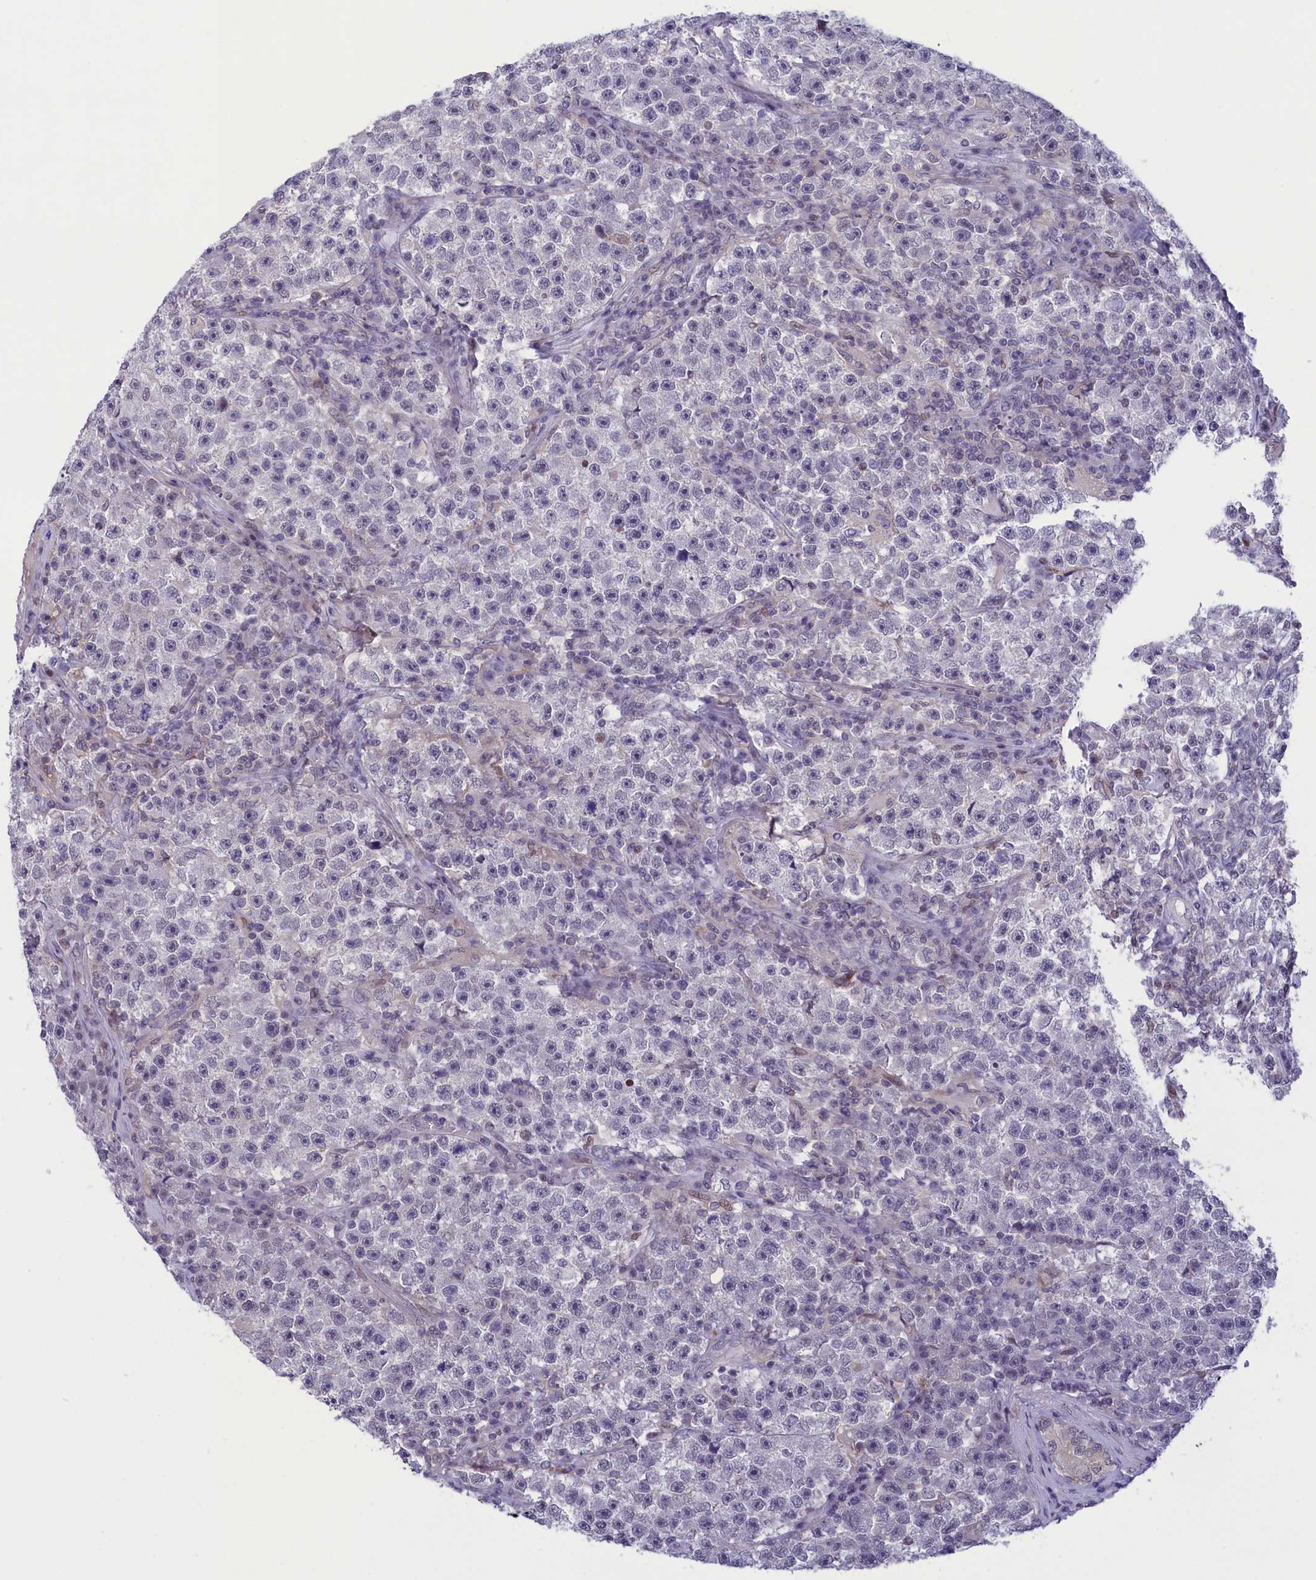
{"staining": {"intensity": "negative", "quantity": "none", "location": "none"}, "tissue": "testis cancer", "cell_type": "Tumor cells", "image_type": "cancer", "snomed": [{"axis": "morphology", "description": "Seminoma, NOS"}, {"axis": "topography", "description": "Testis"}], "caption": "Tumor cells are negative for brown protein staining in testis cancer.", "gene": "CORO2A", "patient": {"sex": "male", "age": 22}}